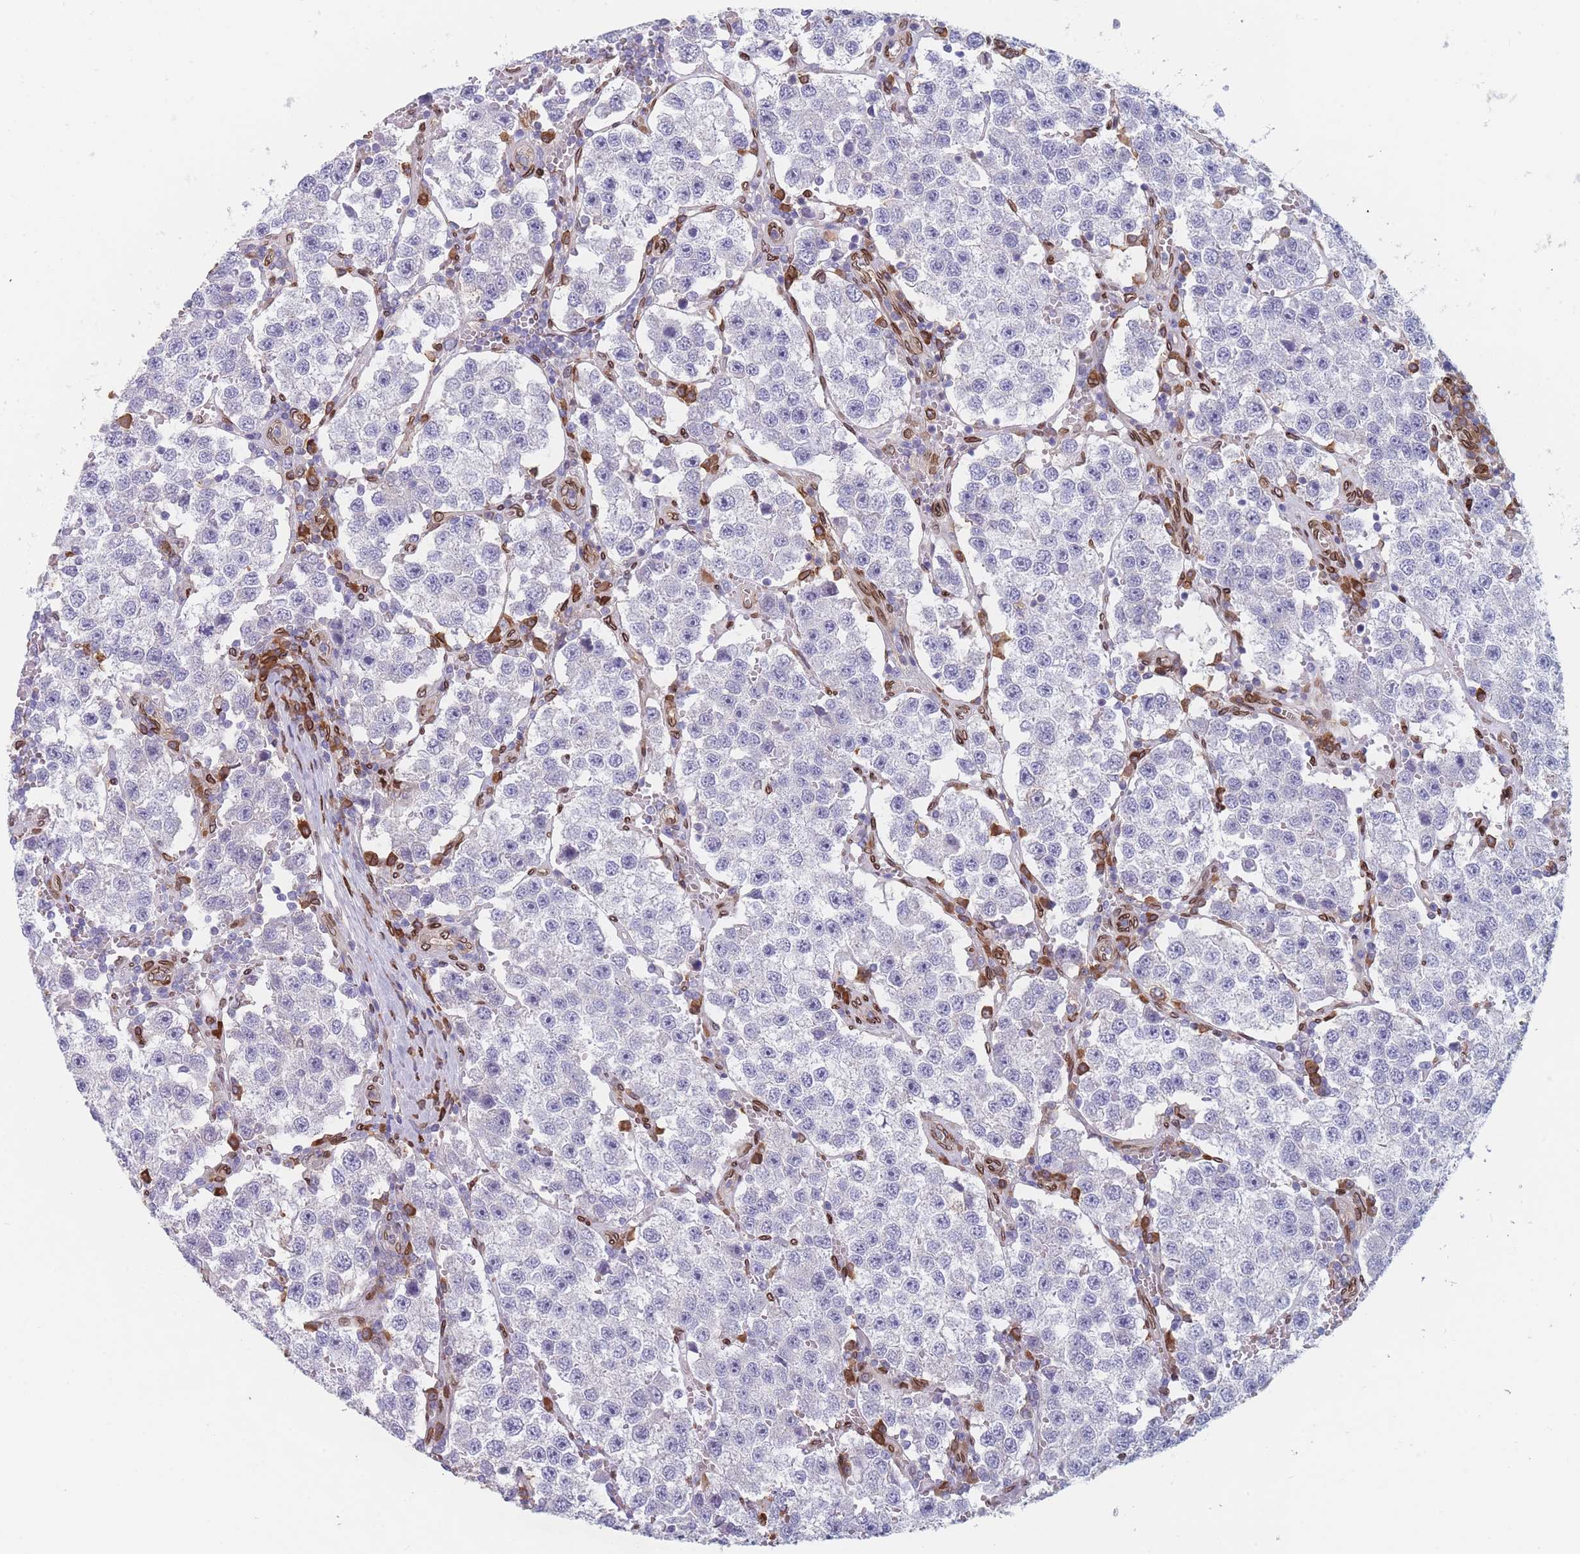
{"staining": {"intensity": "negative", "quantity": "none", "location": "none"}, "tissue": "testis cancer", "cell_type": "Tumor cells", "image_type": "cancer", "snomed": [{"axis": "morphology", "description": "Seminoma, NOS"}, {"axis": "topography", "description": "Testis"}], "caption": "A photomicrograph of seminoma (testis) stained for a protein displays no brown staining in tumor cells.", "gene": "ZBTB1", "patient": {"sex": "male", "age": 37}}